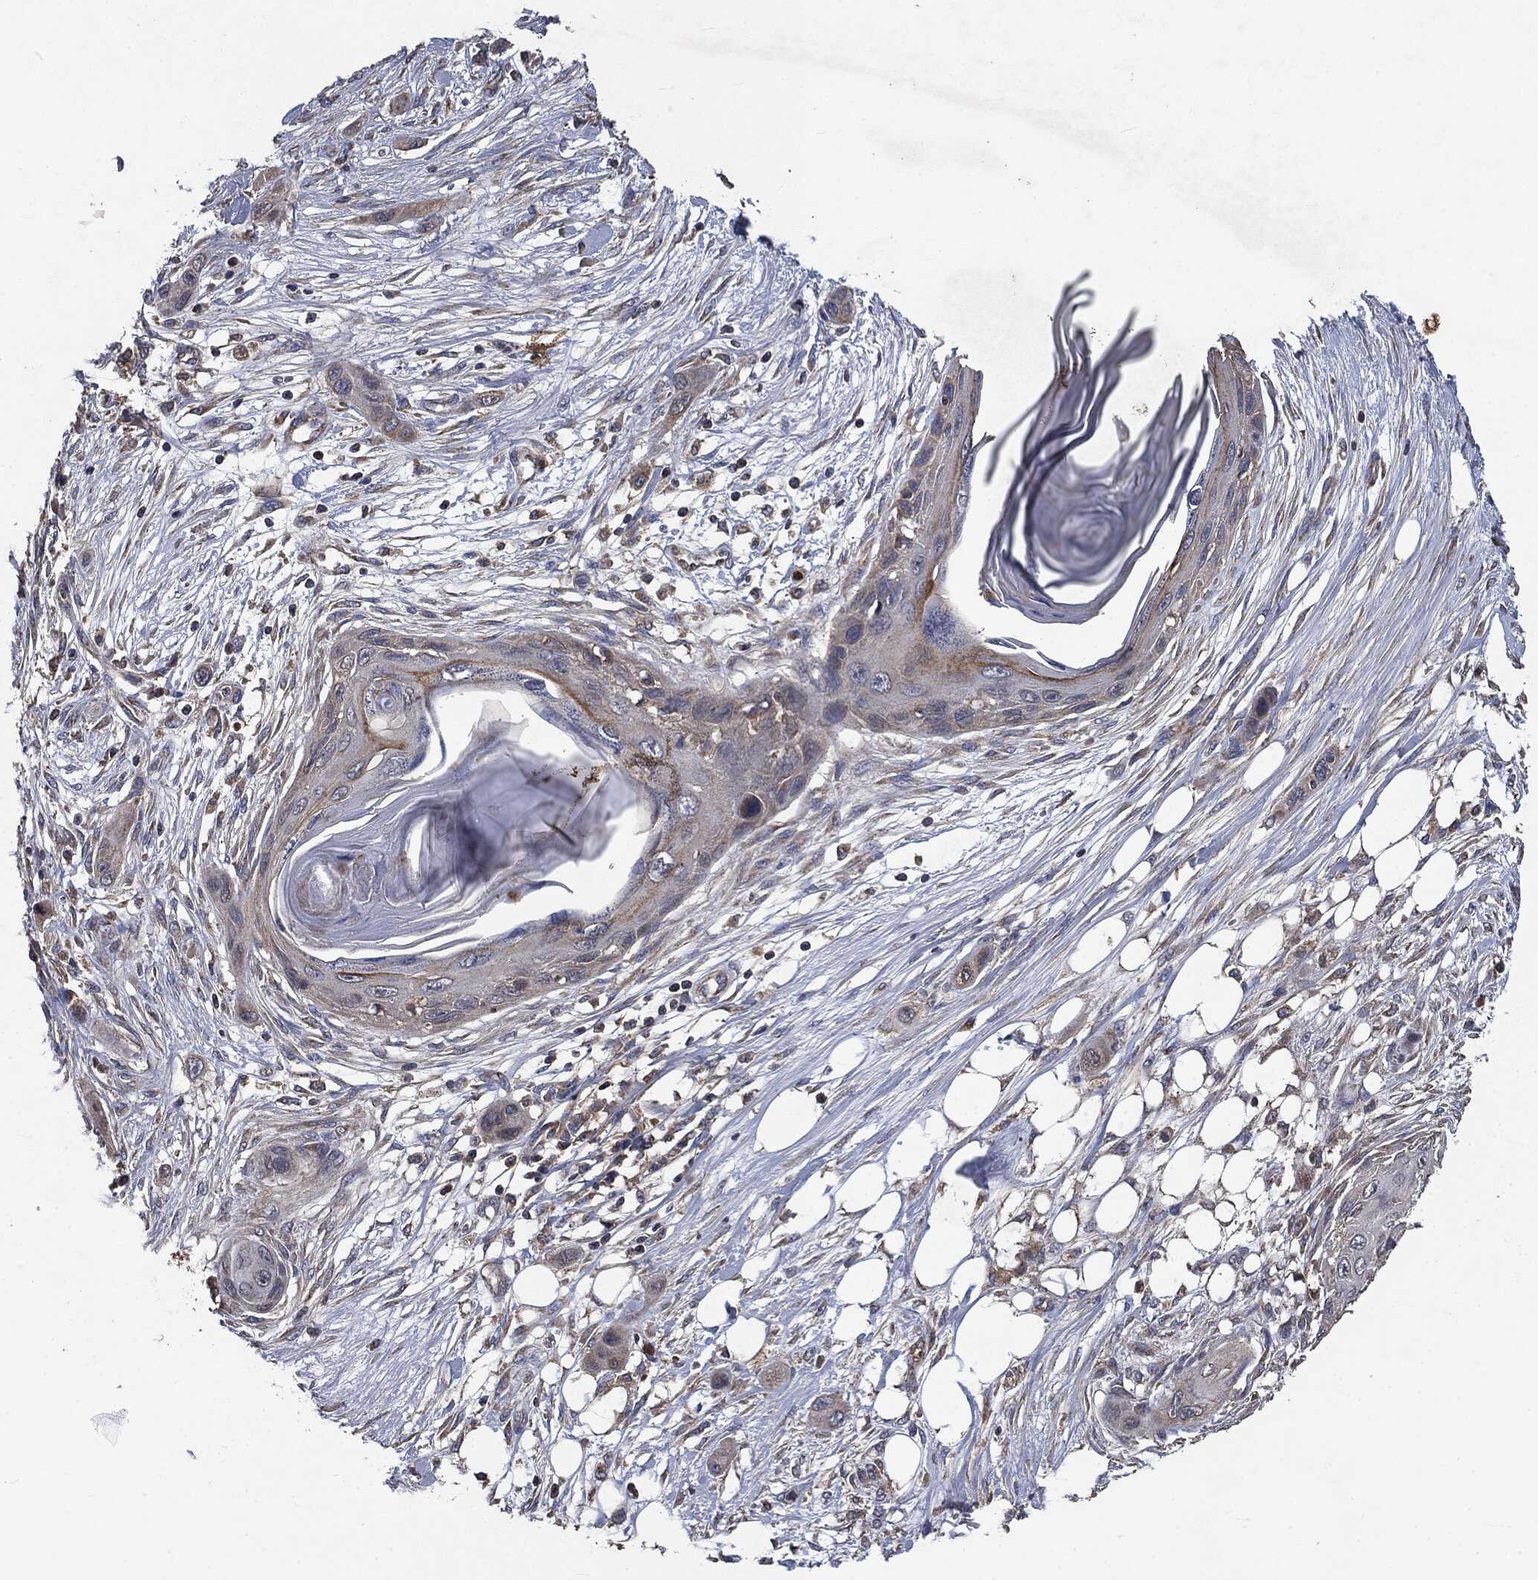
{"staining": {"intensity": "negative", "quantity": "none", "location": "none"}, "tissue": "skin cancer", "cell_type": "Tumor cells", "image_type": "cancer", "snomed": [{"axis": "morphology", "description": "Squamous cell carcinoma, NOS"}, {"axis": "topography", "description": "Skin"}], "caption": "Immunohistochemistry histopathology image of human squamous cell carcinoma (skin) stained for a protein (brown), which displays no staining in tumor cells. (Stains: DAB IHC with hematoxylin counter stain, Microscopy: brightfield microscopy at high magnification).", "gene": "MAPK6", "patient": {"sex": "male", "age": 79}}